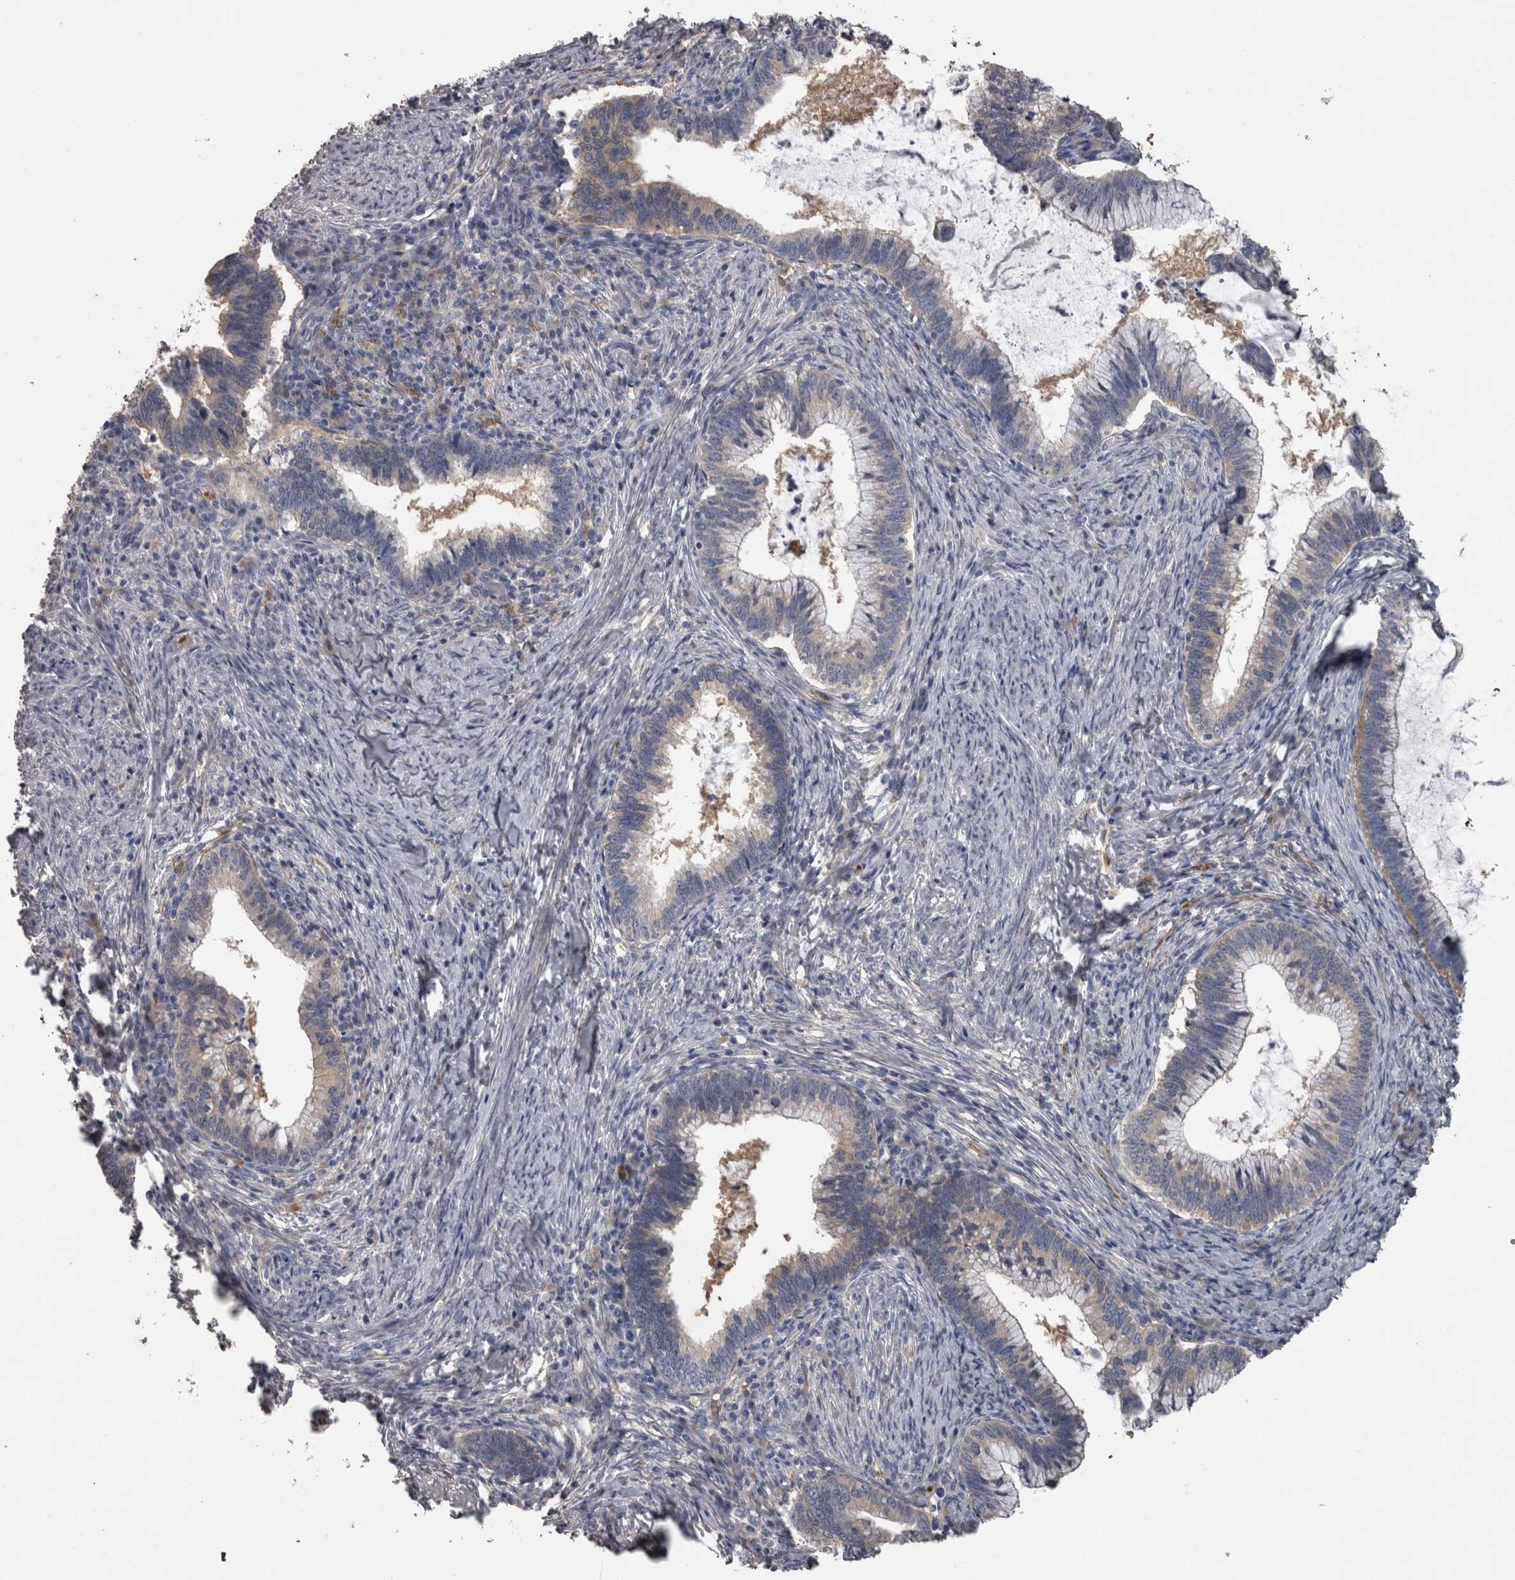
{"staining": {"intensity": "weak", "quantity": "<25%", "location": "cytoplasmic/membranous"}, "tissue": "cervical cancer", "cell_type": "Tumor cells", "image_type": "cancer", "snomed": [{"axis": "morphology", "description": "Adenocarcinoma, NOS"}, {"axis": "topography", "description": "Cervix"}], "caption": "IHC micrograph of adenocarcinoma (cervical) stained for a protein (brown), which exhibits no expression in tumor cells. The staining is performed using DAB brown chromogen with nuclei counter-stained in using hematoxylin.", "gene": "EFEMP2", "patient": {"sex": "female", "age": 36}}